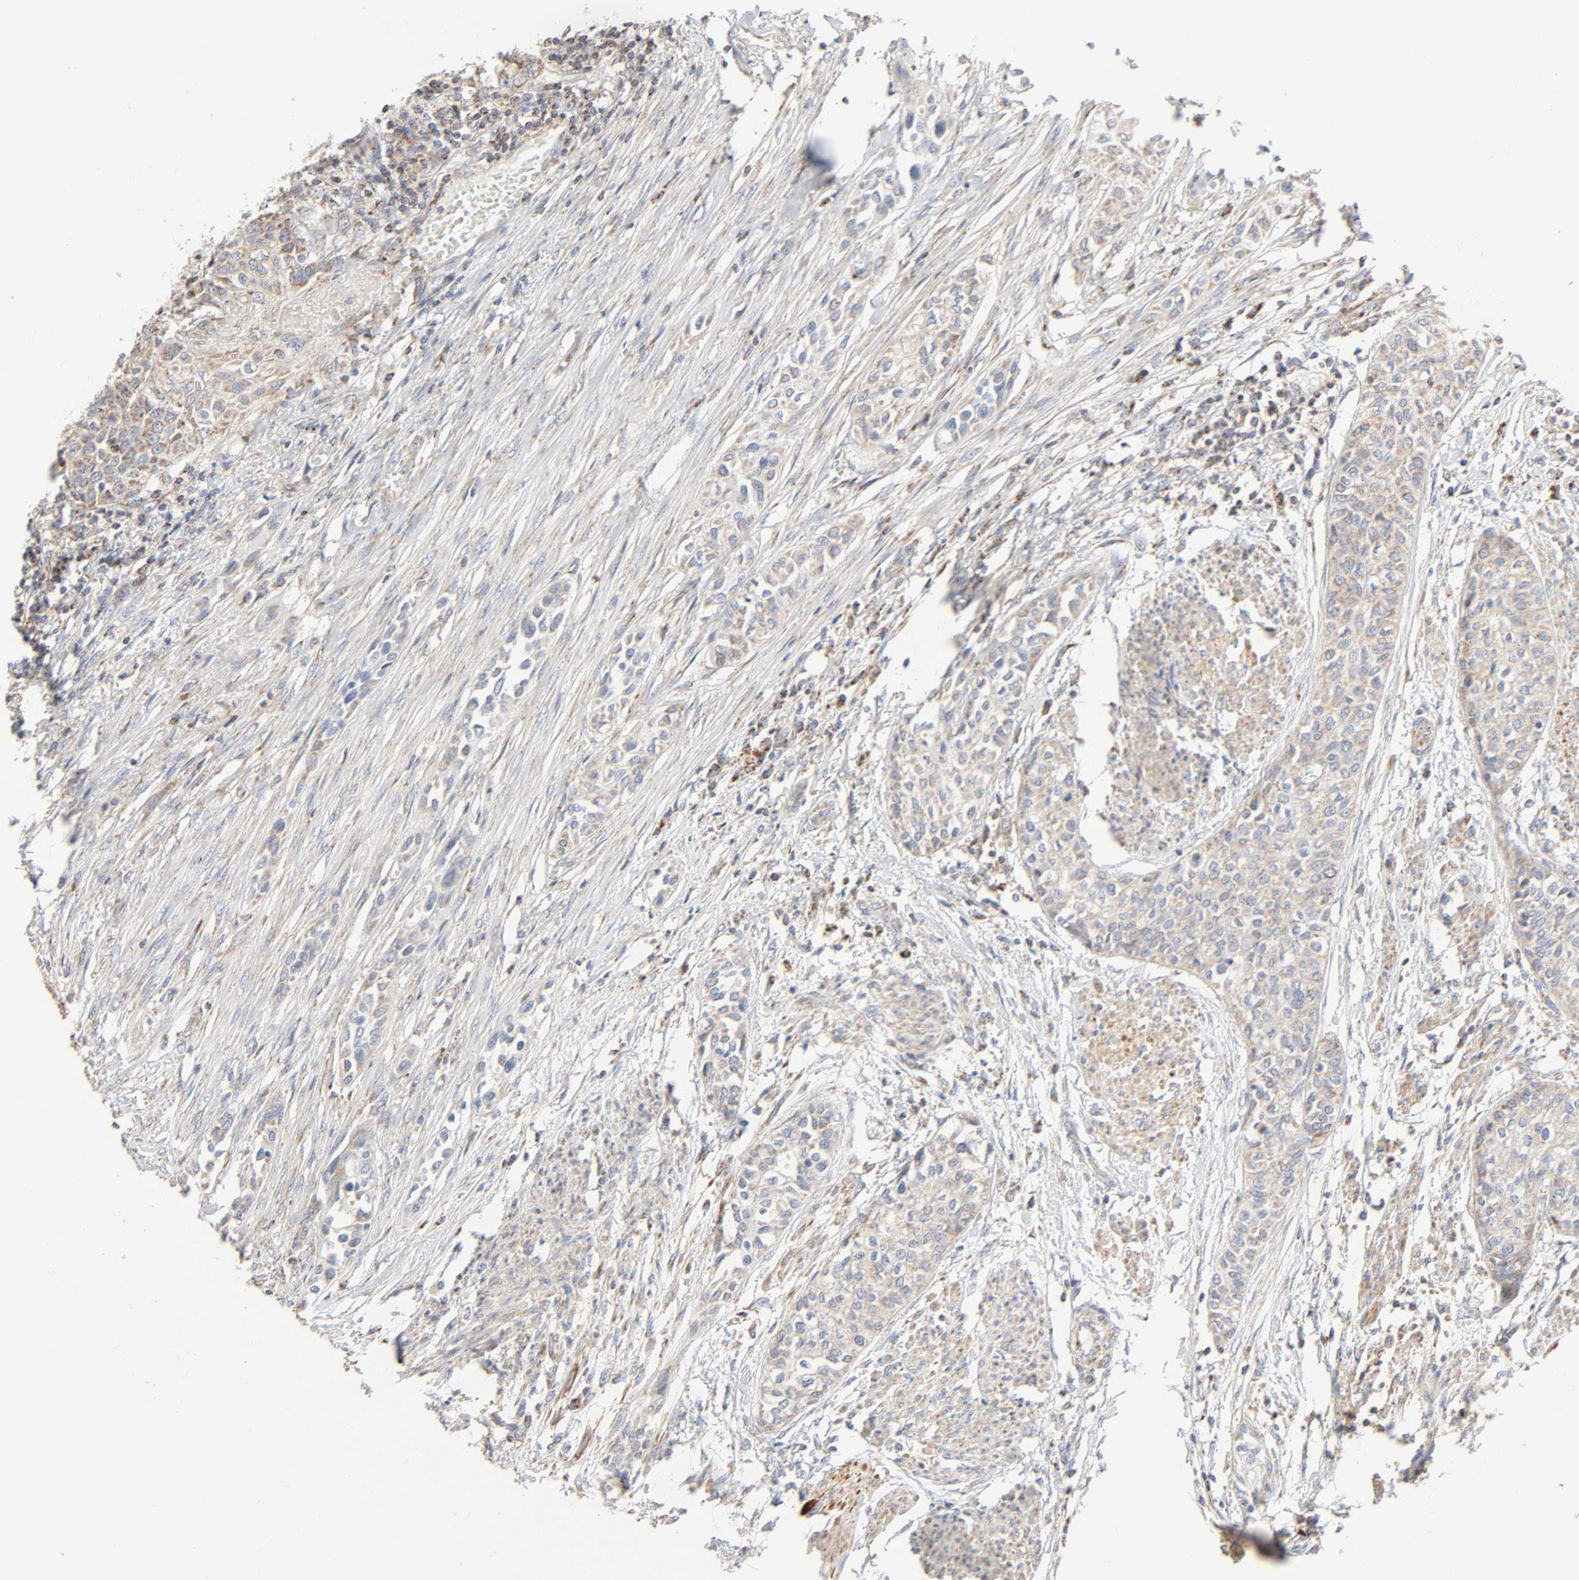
{"staining": {"intensity": "moderate", "quantity": ">75%", "location": "cytoplasmic/membranous"}, "tissue": "urothelial cancer", "cell_type": "Tumor cells", "image_type": "cancer", "snomed": [{"axis": "morphology", "description": "Urothelial carcinoma, High grade"}, {"axis": "topography", "description": "Urinary bladder"}], "caption": "This image displays IHC staining of human high-grade urothelial carcinoma, with medium moderate cytoplasmic/membranous staining in approximately >75% of tumor cells.", "gene": "SYT16", "patient": {"sex": "male", "age": 74}}